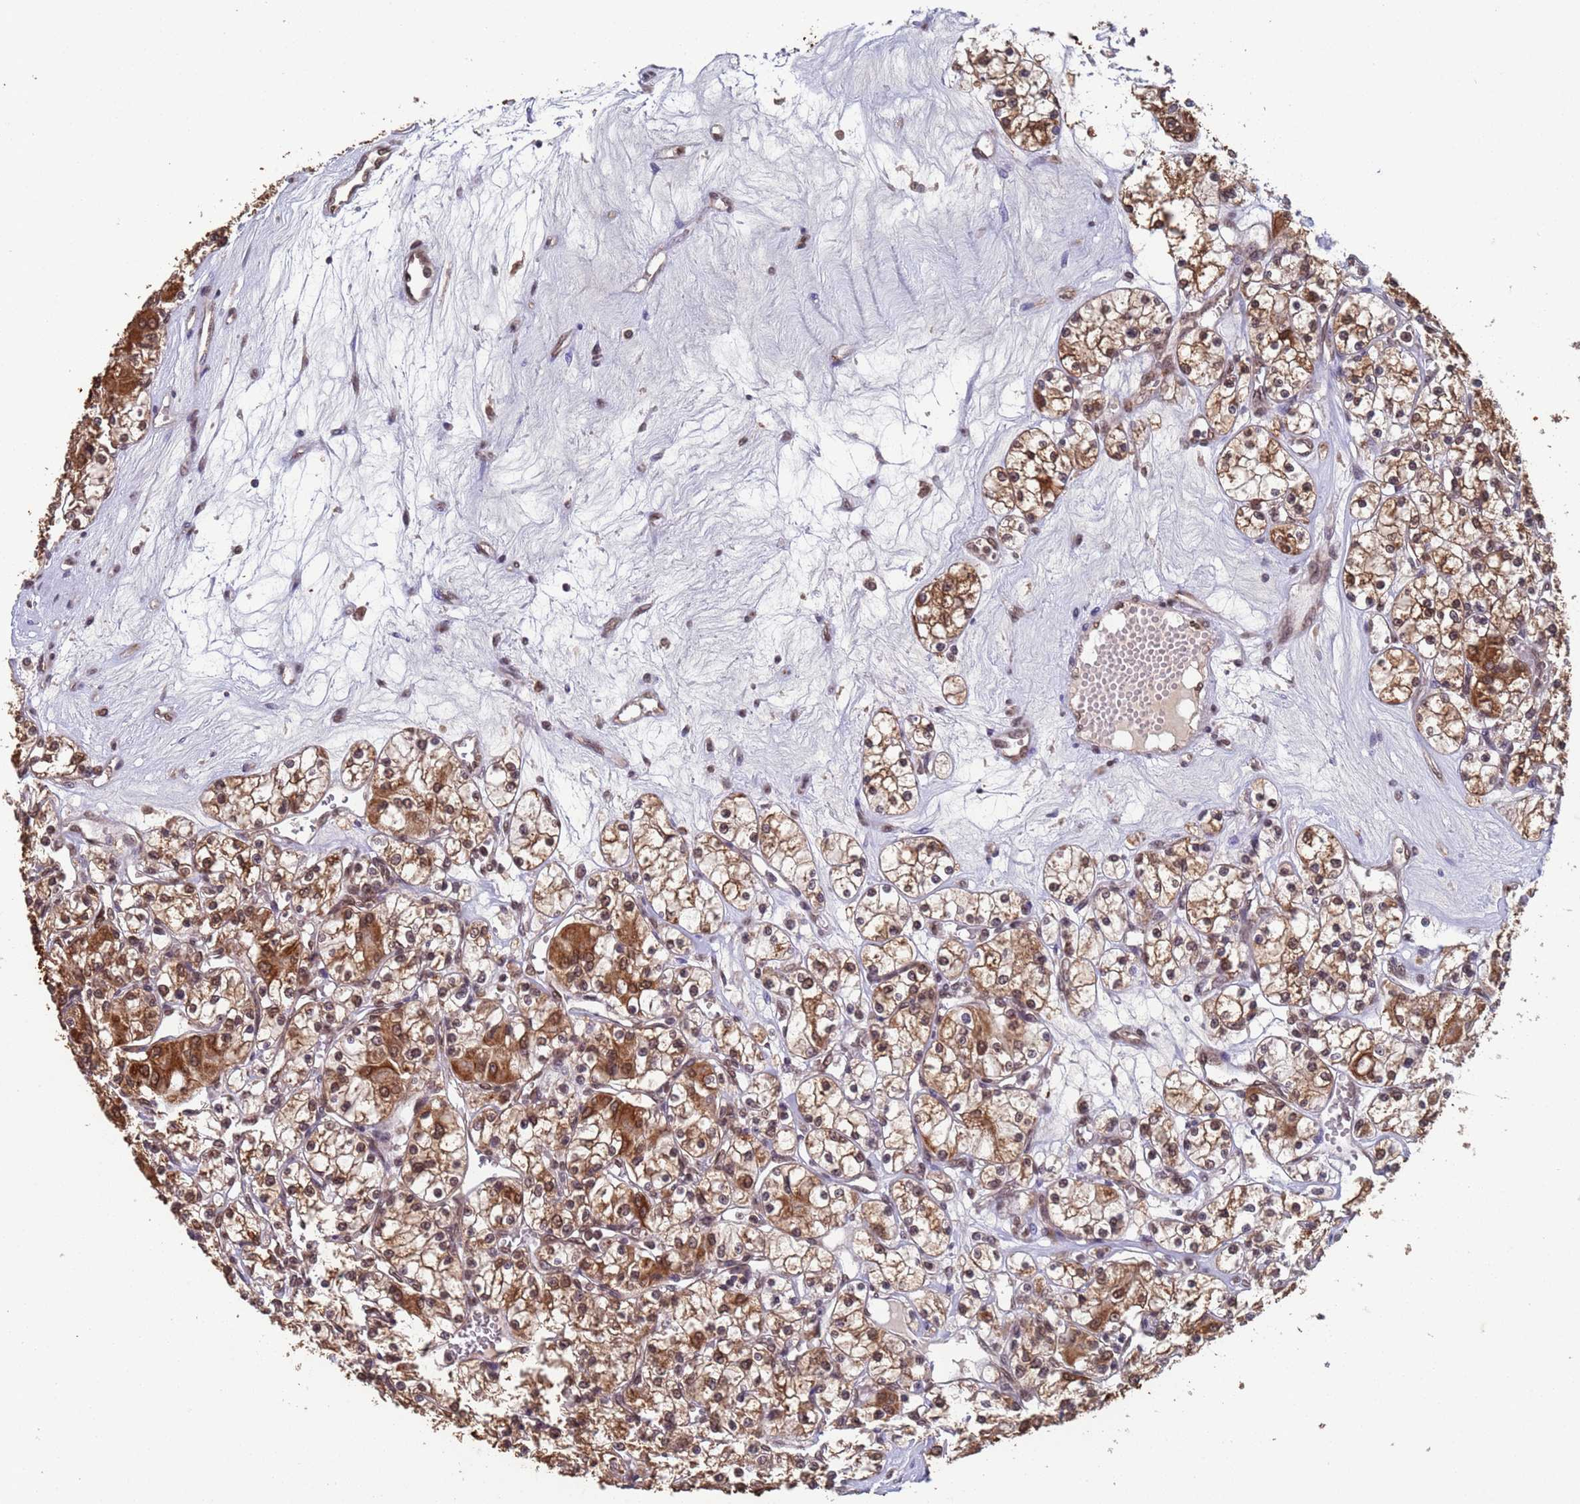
{"staining": {"intensity": "moderate", "quantity": ">75%", "location": "cytoplasmic/membranous,nuclear"}, "tissue": "renal cancer", "cell_type": "Tumor cells", "image_type": "cancer", "snomed": [{"axis": "morphology", "description": "Adenocarcinoma, NOS"}, {"axis": "topography", "description": "Kidney"}], "caption": "This image reveals immunohistochemistry (IHC) staining of human adenocarcinoma (renal), with medium moderate cytoplasmic/membranous and nuclear positivity in about >75% of tumor cells.", "gene": "FUBP3", "patient": {"sex": "female", "age": 59}}